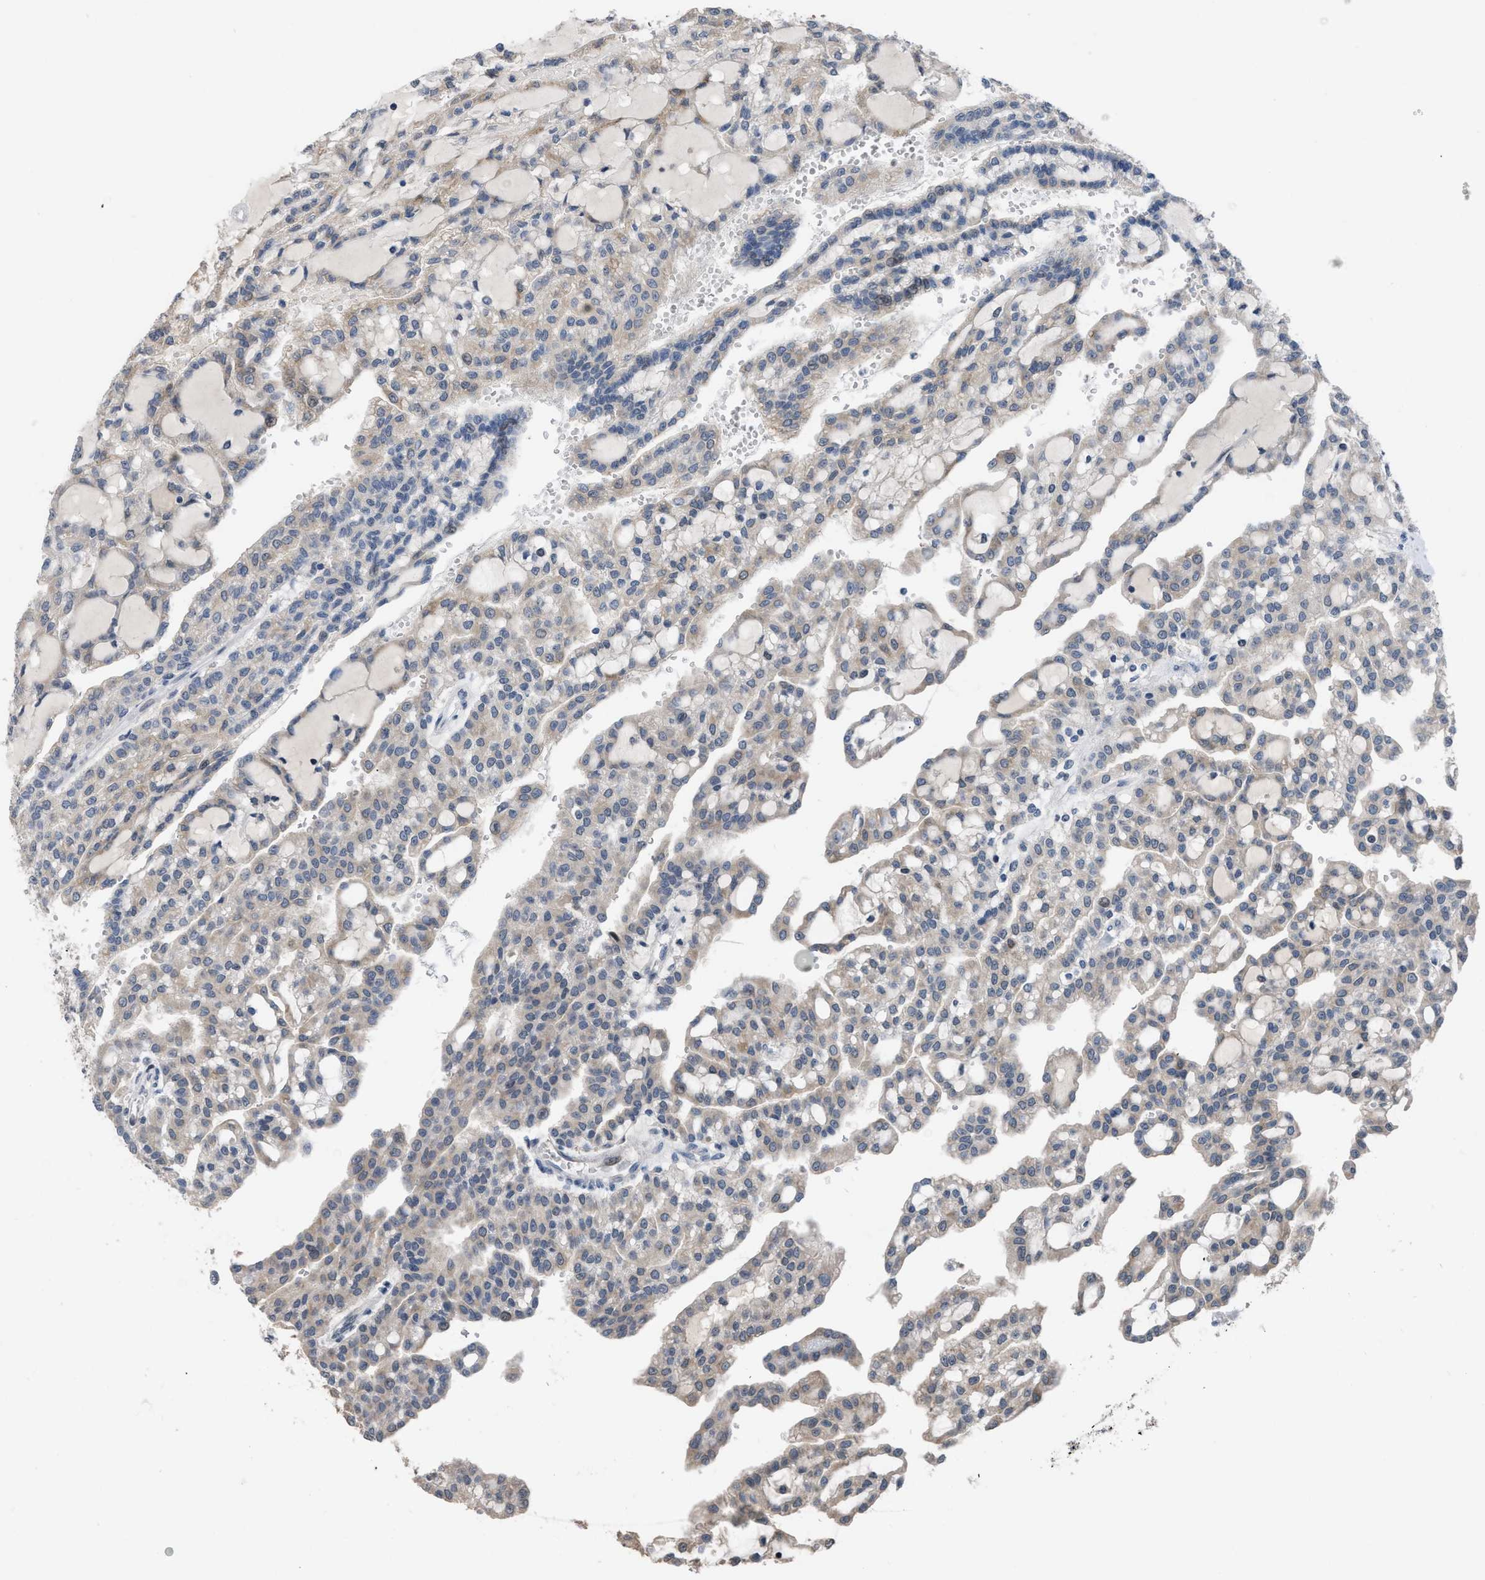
{"staining": {"intensity": "weak", "quantity": "25%-75%", "location": "cytoplasmic/membranous"}, "tissue": "renal cancer", "cell_type": "Tumor cells", "image_type": "cancer", "snomed": [{"axis": "morphology", "description": "Adenocarcinoma, NOS"}, {"axis": "topography", "description": "Kidney"}], "caption": "Immunohistochemical staining of human renal cancer (adenocarcinoma) displays low levels of weak cytoplasmic/membranous positivity in approximately 25%-75% of tumor cells. The protein is shown in brown color, while the nuclei are stained blue.", "gene": "SETDB1", "patient": {"sex": "male", "age": 63}}